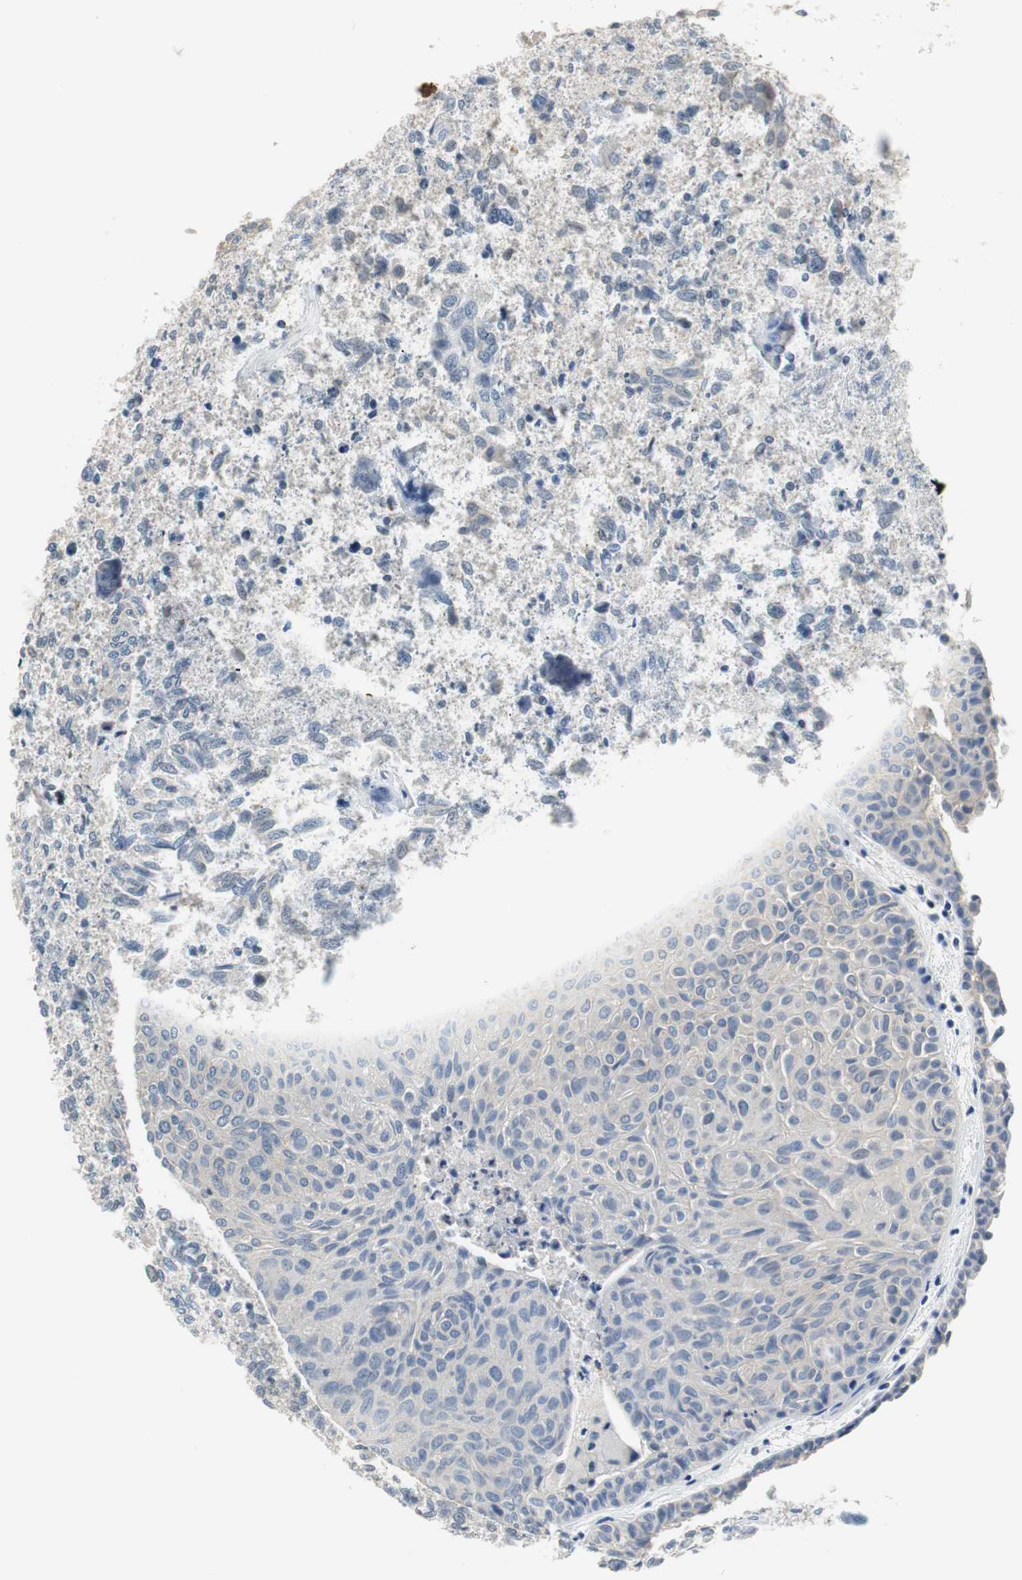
{"staining": {"intensity": "negative", "quantity": "none", "location": "none"}, "tissue": "urothelial cancer", "cell_type": "Tumor cells", "image_type": "cancer", "snomed": [{"axis": "morphology", "description": "Urothelial carcinoma, Low grade"}, {"axis": "topography", "description": "Urinary bladder"}], "caption": "A high-resolution image shows immunohistochemistry staining of low-grade urothelial carcinoma, which displays no significant expression in tumor cells.", "gene": "MUC7", "patient": {"sex": "male", "age": 78}}